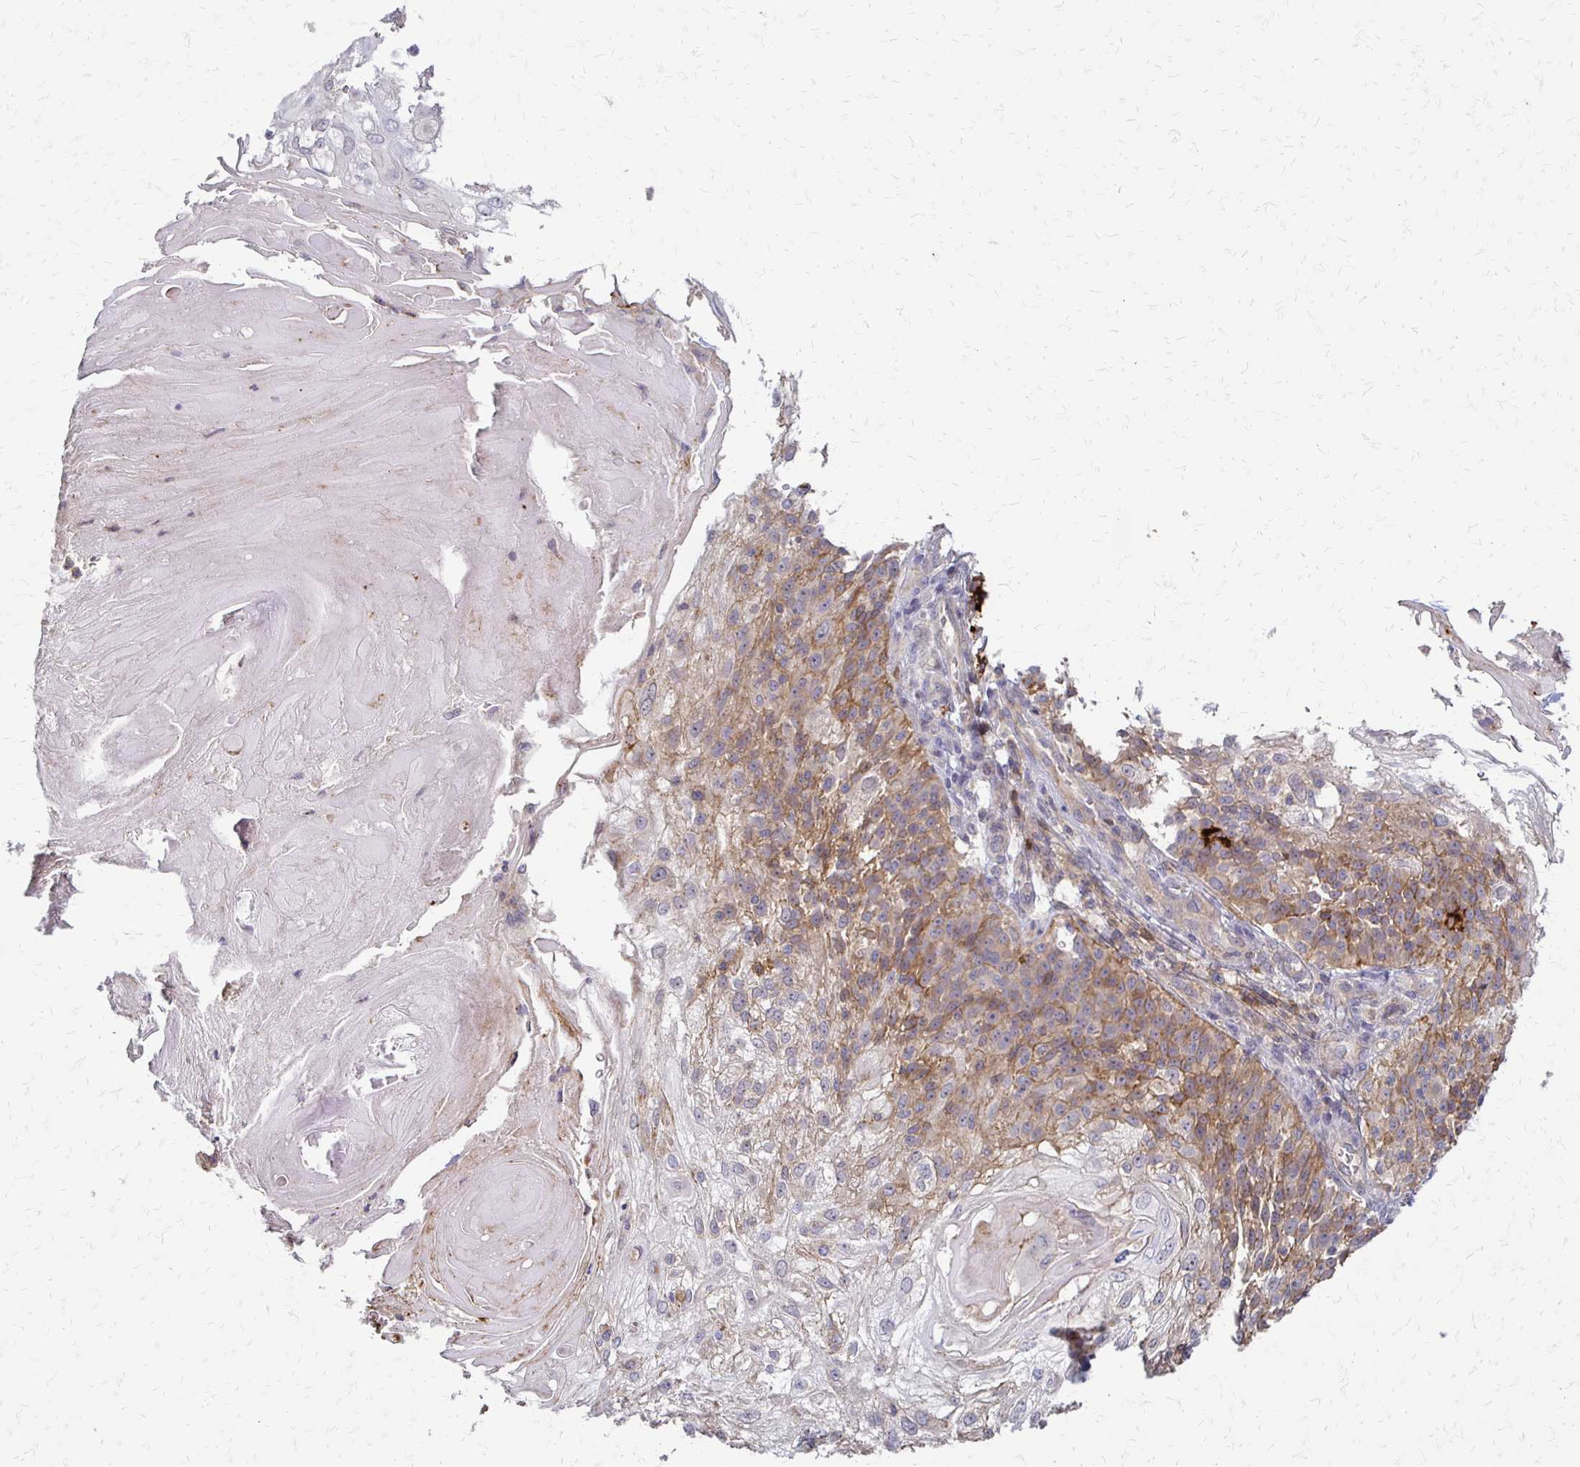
{"staining": {"intensity": "moderate", "quantity": ">75%", "location": "cytoplasmic/membranous"}, "tissue": "skin cancer", "cell_type": "Tumor cells", "image_type": "cancer", "snomed": [{"axis": "morphology", "description": "Normal tissue, NOS"}, {"axis": "morphology", "description": "Squamous cell carcinoma, NOS"}, {"axis": "topography", "description": "Skin"}], "caption": "Skin cancer stained with IHC reveals moderate cytoplasmic/membranous expression in about >75% of tumor cells. The protein of interest is shown in brown color, while the nuclei are stained blue.", "gene": "SLC9A9", "patient": {"sex": "female", "age": 83}}